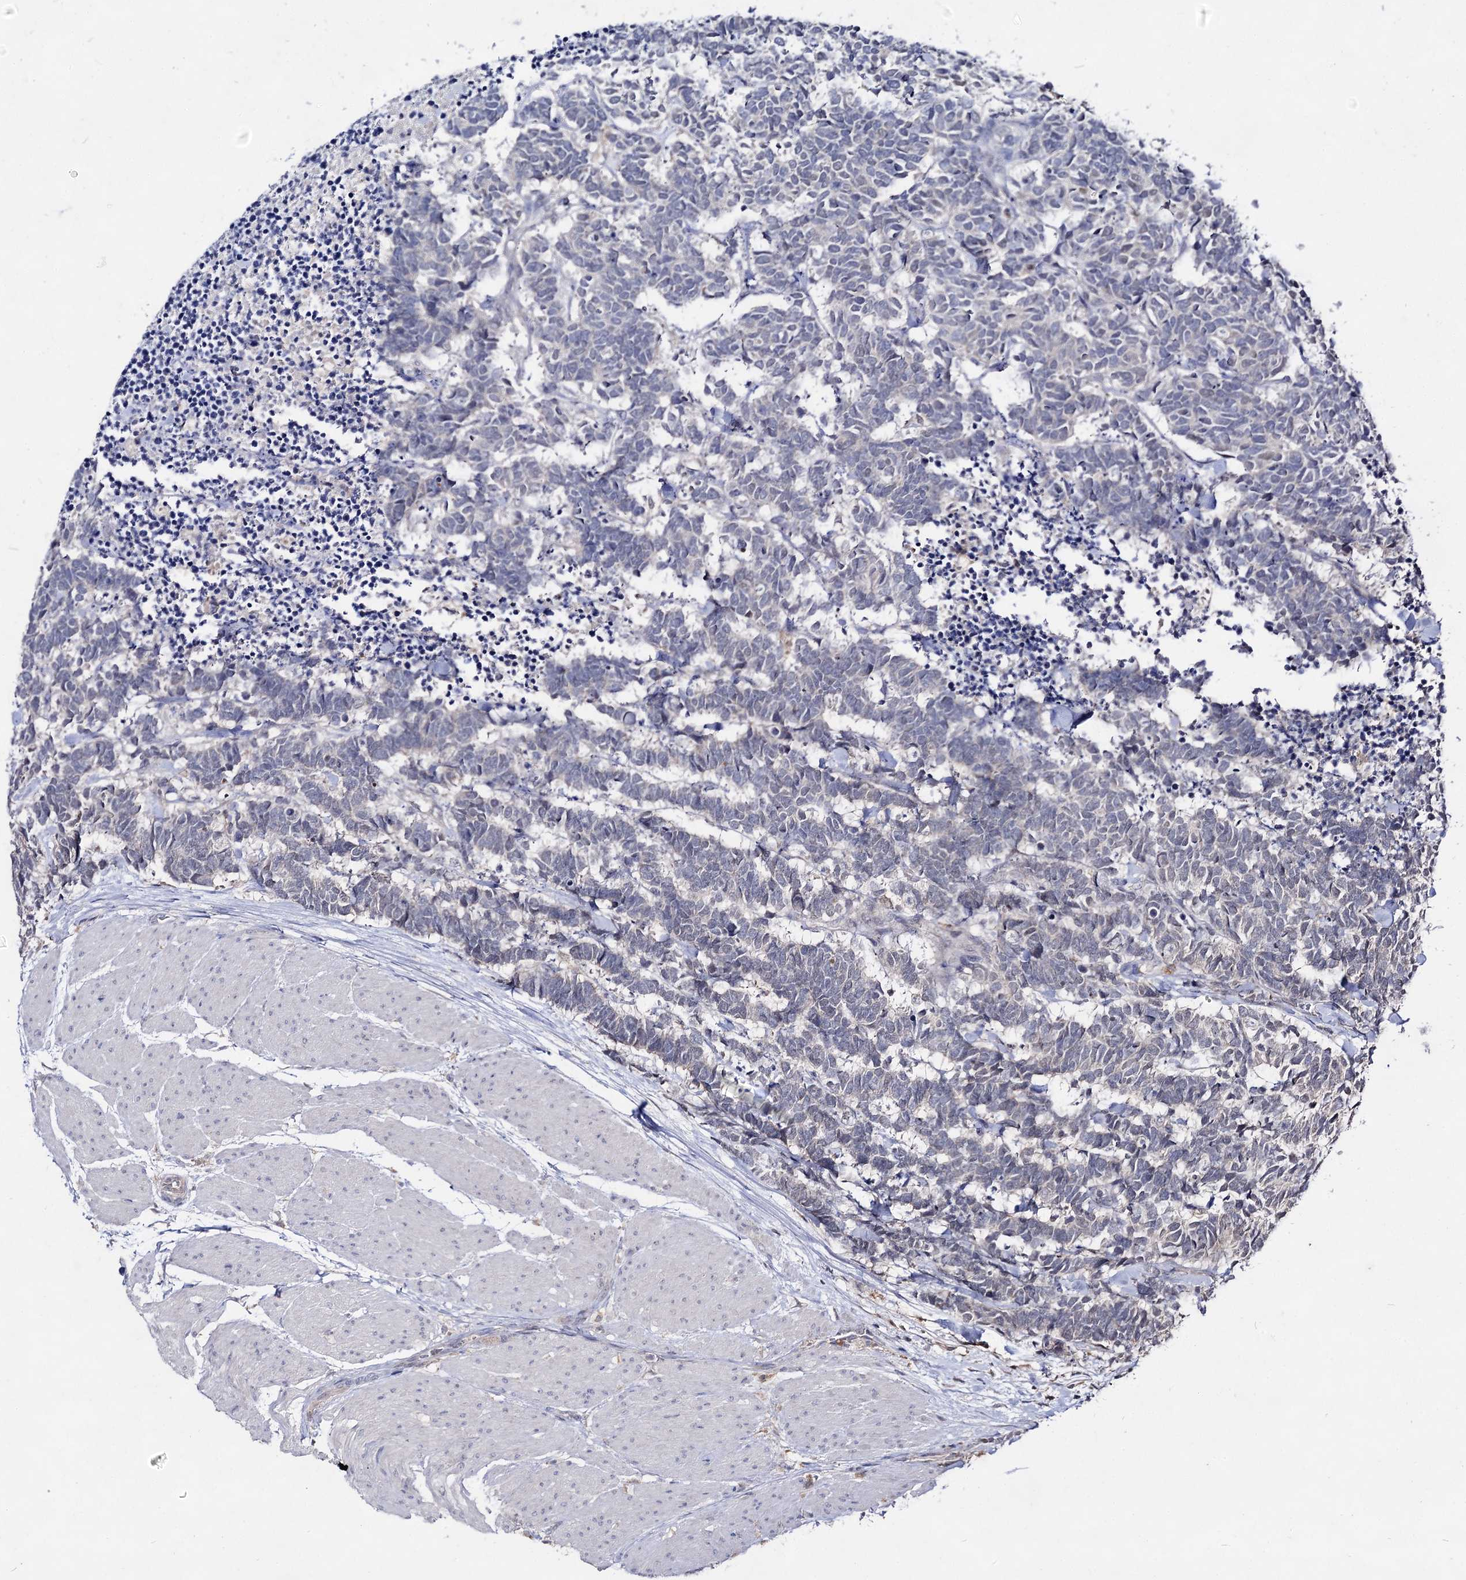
{"staining": {"intensity": "negative", "quantity": "none", "location": "none"}, "tissue": "carcinoid", "cell_type": "Tumor cells", "image_type": "cancer", "snomed": [{"axis": "morphology", "description": "Carcinoma, NOS"}, {"axis": "morphology", "description": "Carcinoid, malignant, NOS"}, {"axis": "topography", "description": "Urinary bladder"}], "caption": "Immunohistochemistry (IHC) of human carcinoma shows no expression in tumor cells.", "gene": "ACTR6", "patient": {"sex": "male", "age": 57}}